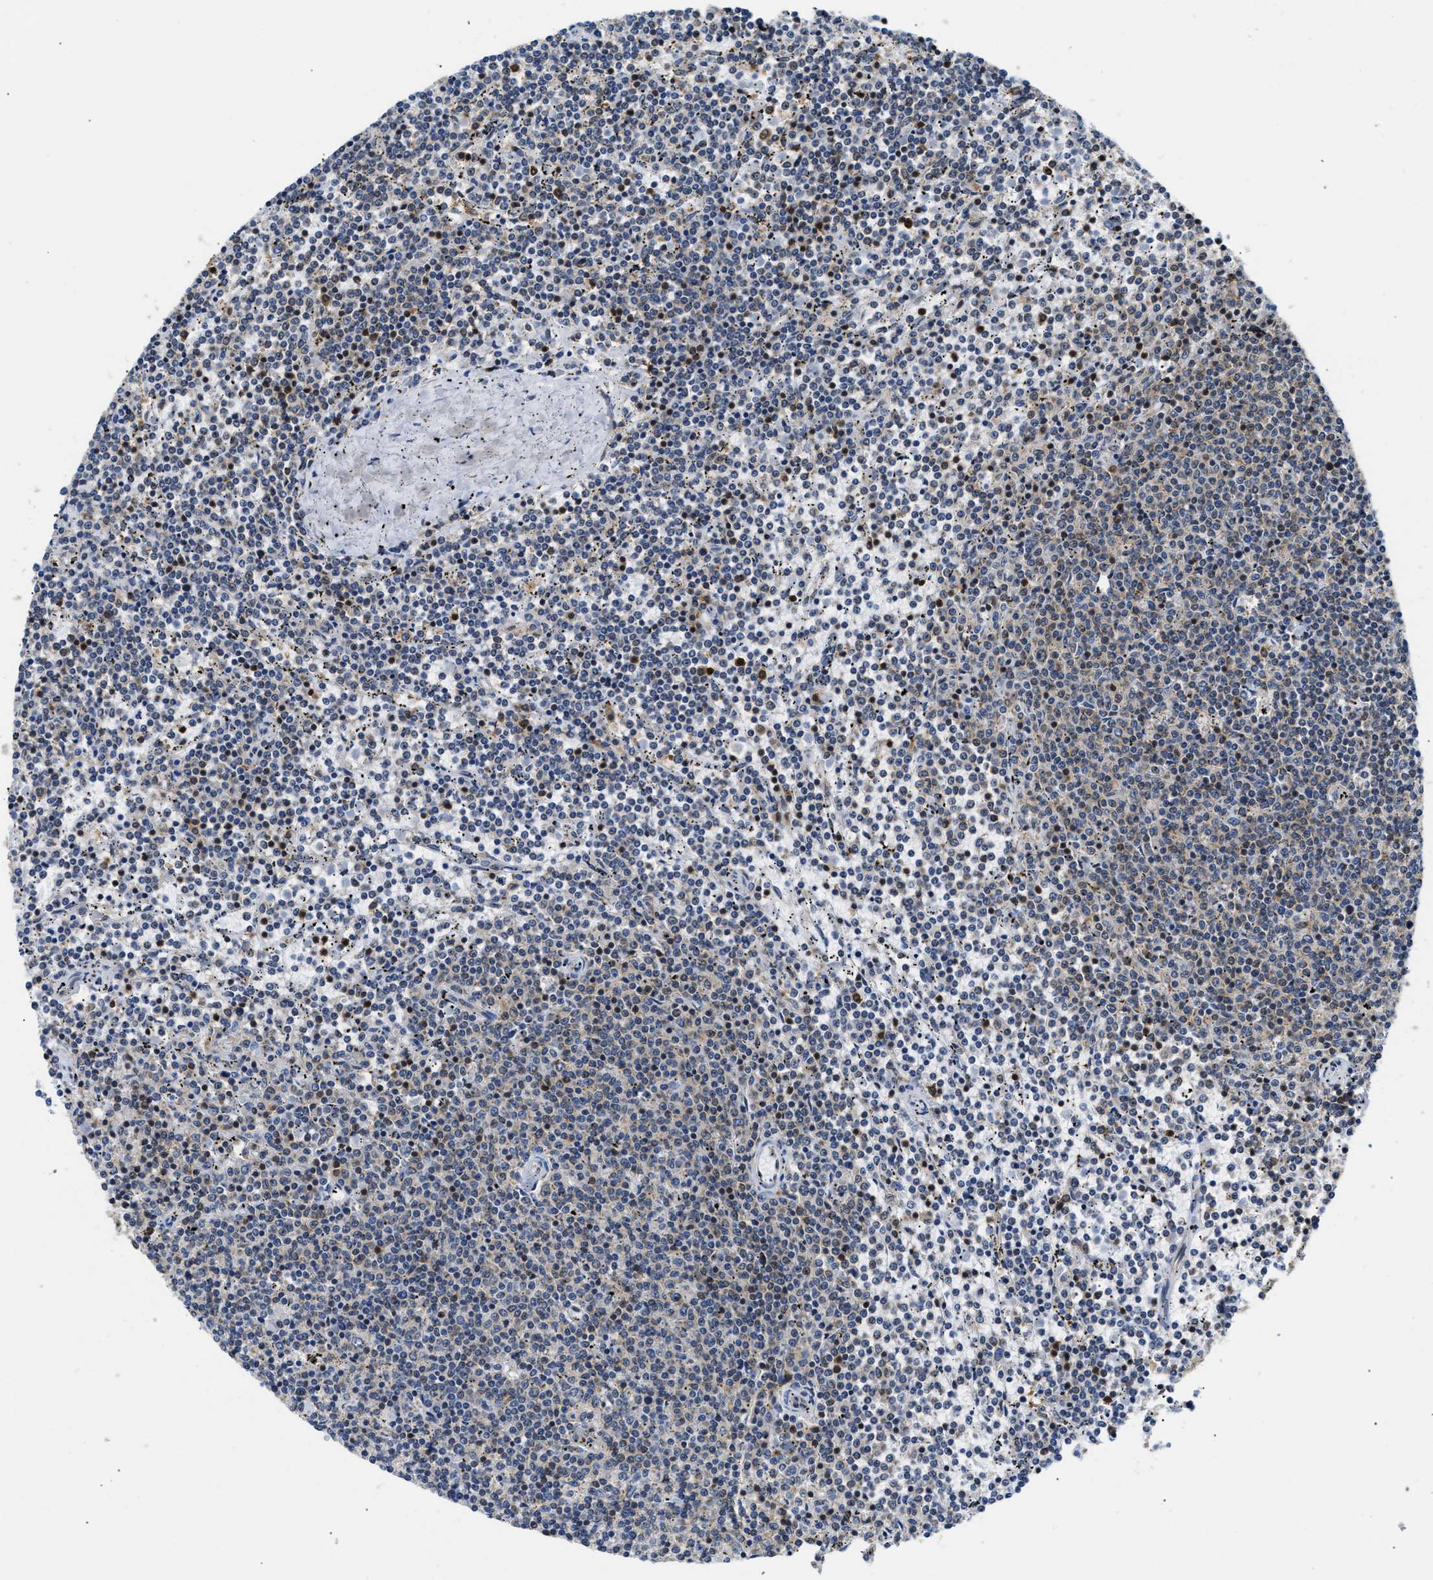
{"staining": {"intensity": "weak", "quantity": "<25%", "location": "cytoplasmic/membranous"}, "tissue": "lymphoma", "cell_type": "Tumor cells", "image_type": "cancer", "snomed": [{"axis": "morphology", "description": "Malignant lymphoma, non-Hodgkin's type, Low grade"}, {"axis": "topography", "description": "Spleen"}], "caption": "Immunohistochemical staining of human lymphoma demonstrates no significant expression in tumor cells.", "gene": "STK10", "patient": {"sex": "female", "age": 50}}